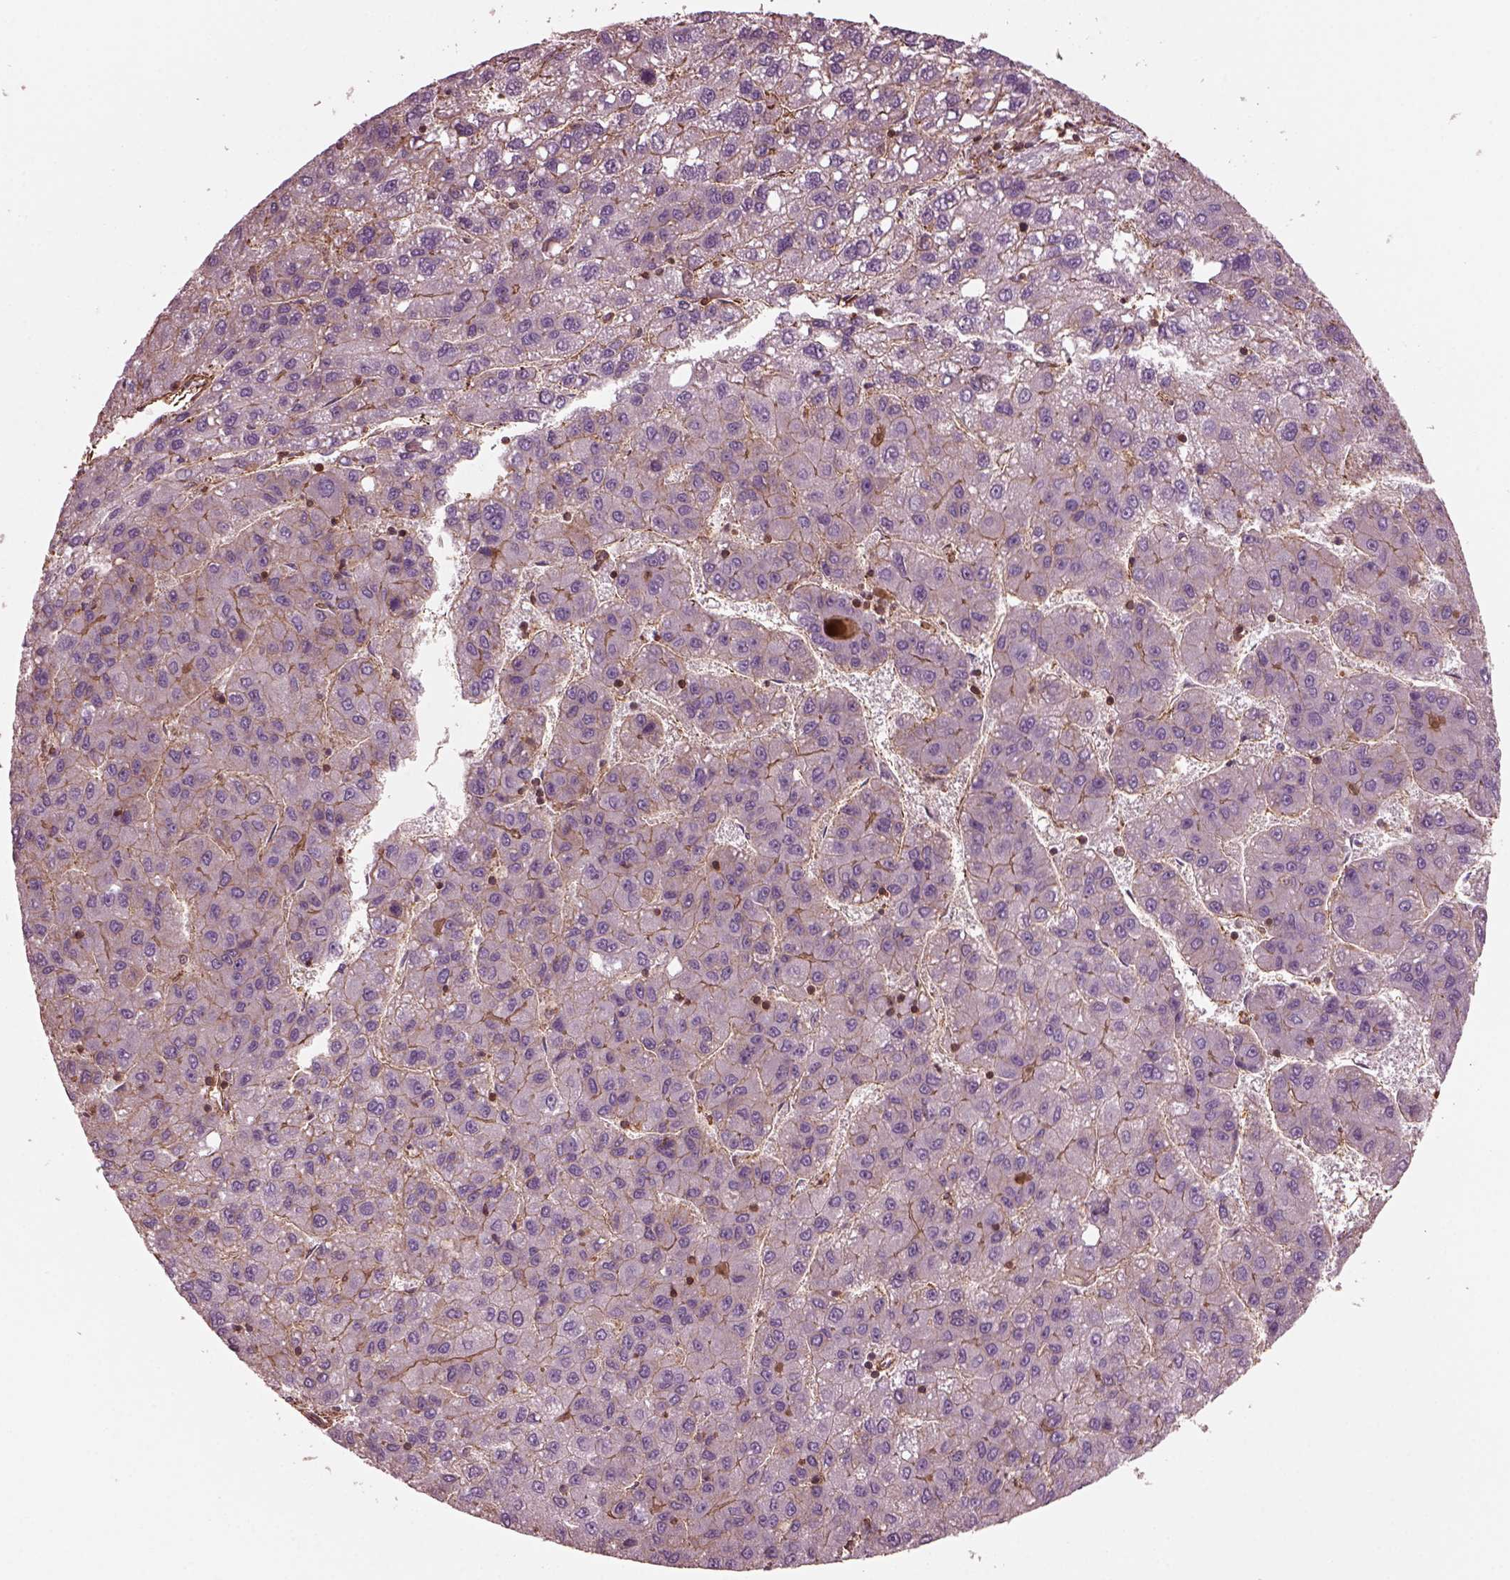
{"staining": {"intensity": "moderate", "quantity": "25%-75%", "location": "cytoplasmic/membranous"}, "tissue": "liver cancer", "cell_type": "Tumor cells", "image_type": "cancer", "snomed": [{"axis": "morphology", "description": "Carcinoma, Hepatocellular, NOS"}, {"axis": "topography", "description": "Liver"}], "caption": "Immunohistochemical staining of human liver hepatocellular carcinoma reveals moderate cytoplasmic/membranous protein expression in approximately 25%-75% of tumor cells.", "gene": "MYL6", "patient": {"sex": "female", "age": 82}}